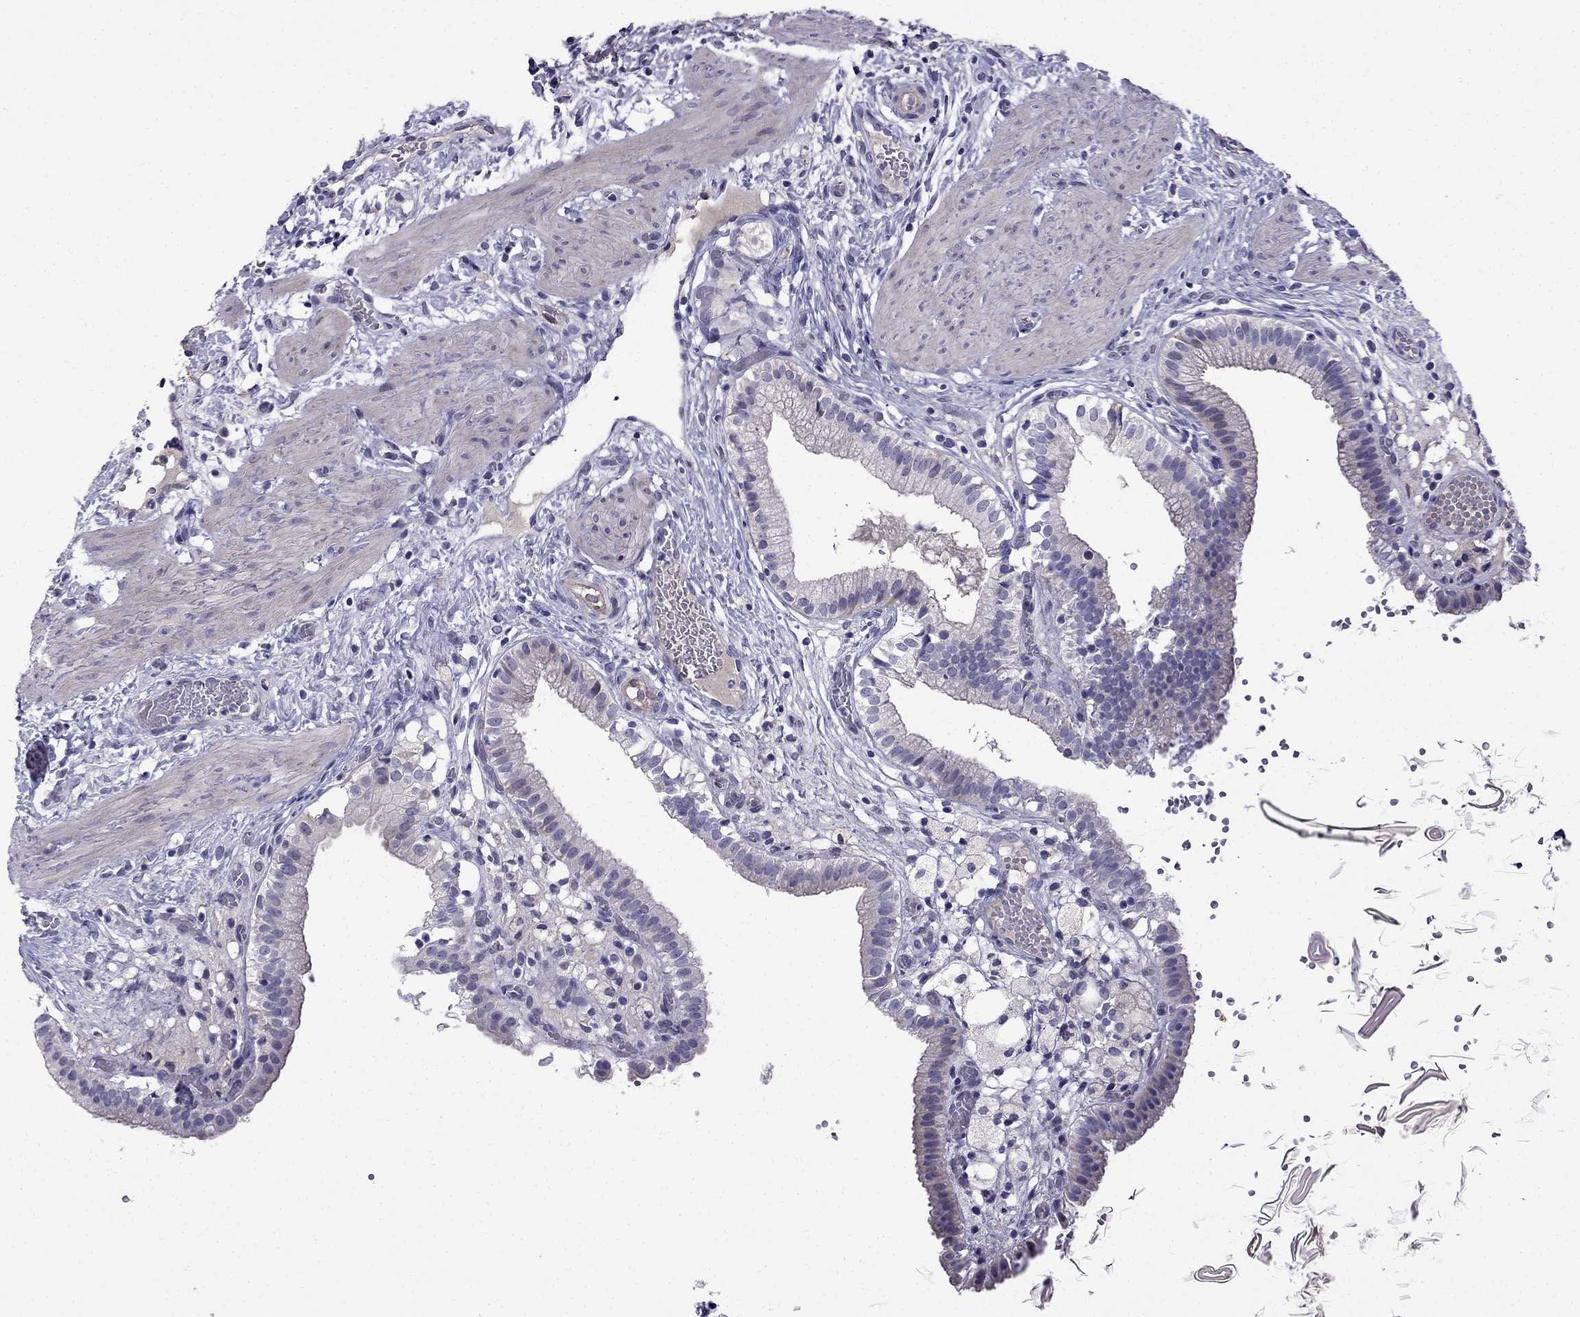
{"staining": {"intensity": "negative", "quantity": "none", "location": "none"}, "tissue": "gallbladder", "cell_type": "Glandular cells", "image_type": "normal", "snomed": [{"axis": "morphology", "description": "Normal tissue, NOS"}, {"axis": "topography", "description": "Gallbladder"}], "caption": "Gallbladder was stained to show a protein in brown. There is no significant staining in glandular cells. (Stains: DAB IHC with hematoxylin counter stain, Microscopy: brightfield microscopy at high magnification).", "gene": "PI16", "patient": {"sex": "female", "age": 24}}